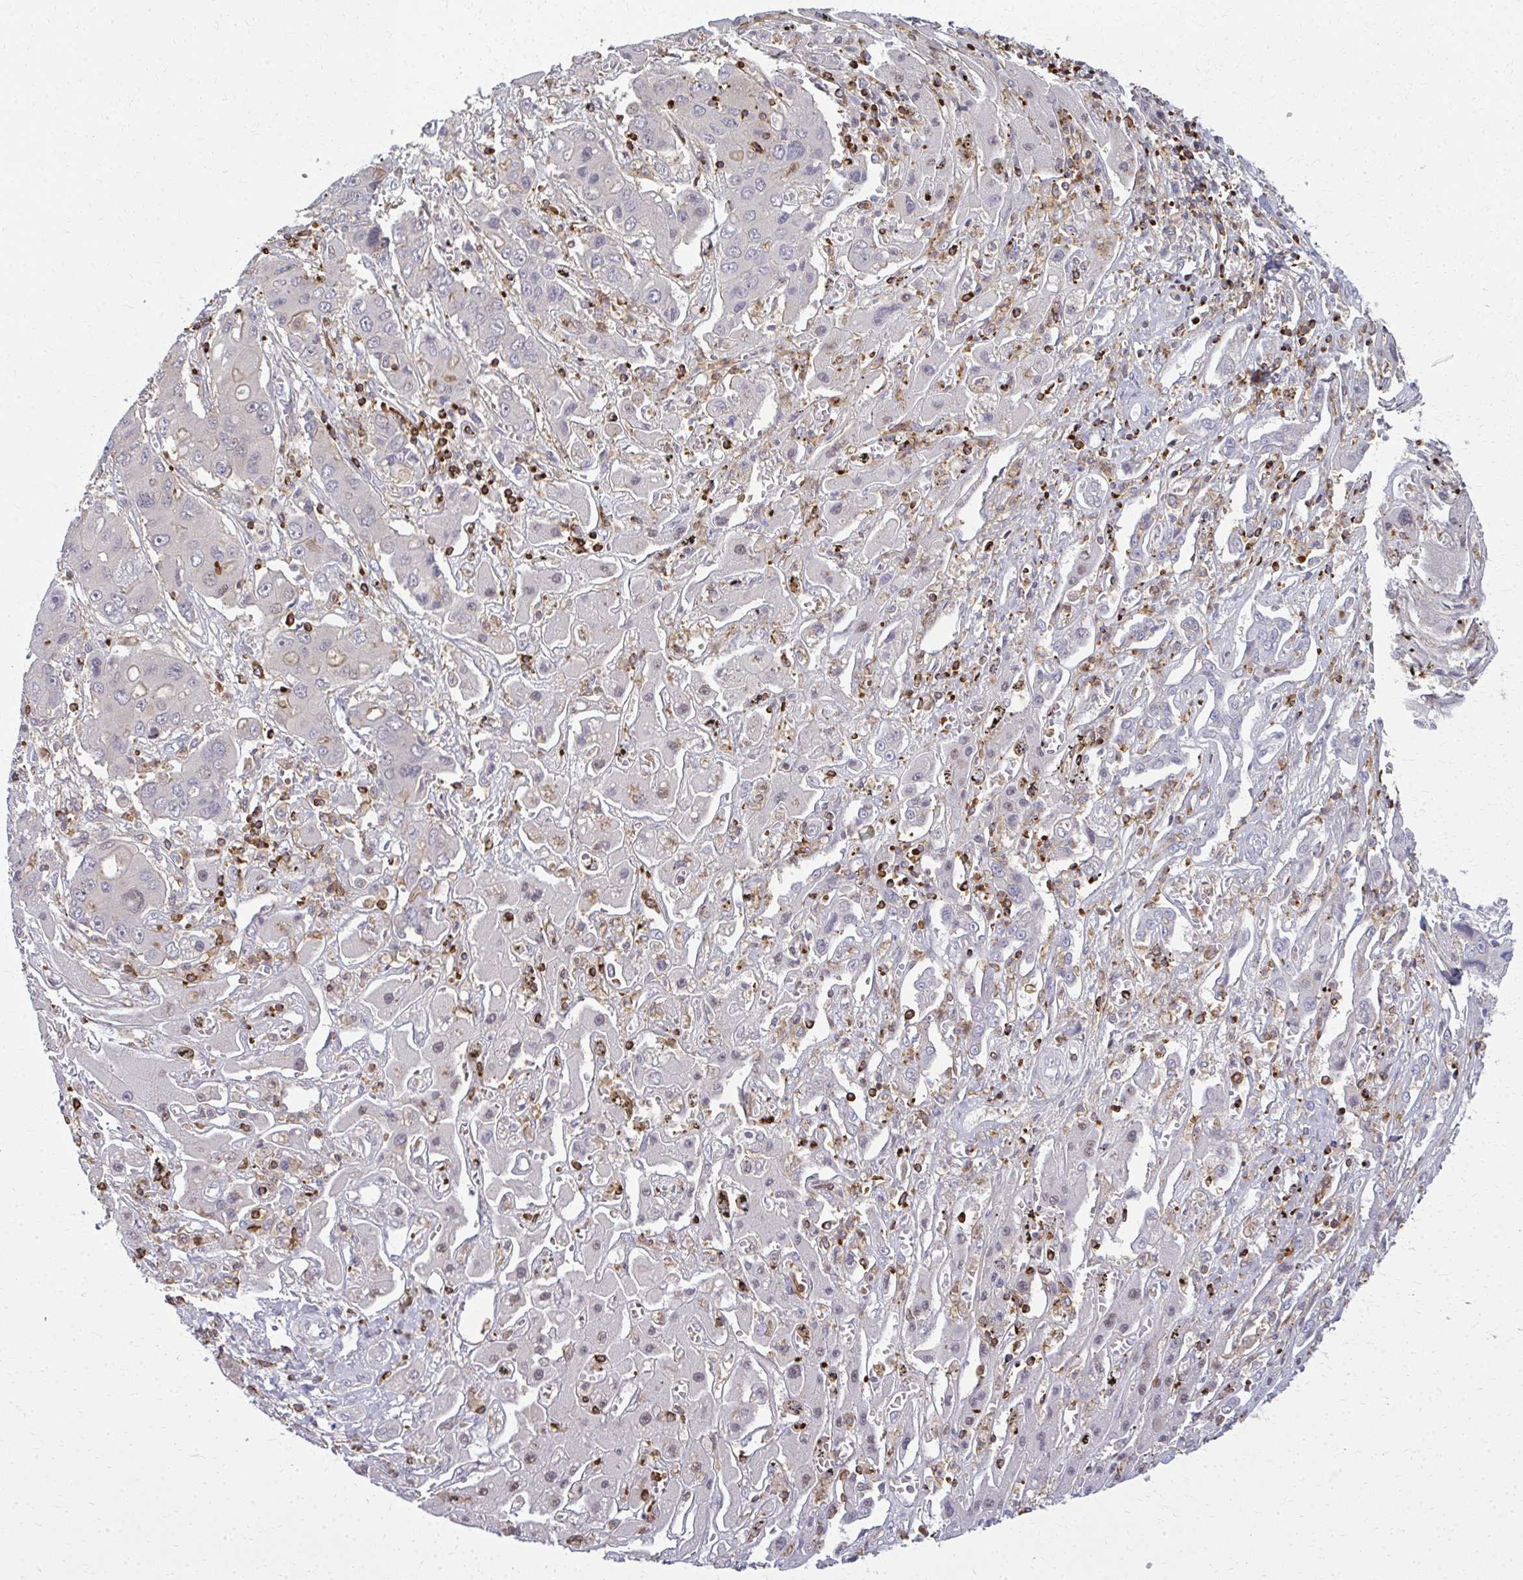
{"staining": {"intensity": "negative", "quantity": "none", "location": "none"}, "tissue": "liver cancer", "cell_type": "Tumor cells", "image_type": "cancer", "snomed": [{"axis": "morphology", "description": "Cholangiocarcinoma"}, {"axis": "topography", "description": "Liver"}], "caption": "A high-resolution micrograph shows immunohistochemistry staining of cholangiocarcinoma (liver), which demonstrates no significant positivity in tumor cells.", "gene": "AP5M1", "patient": {"sex": "male", "age": 67}}